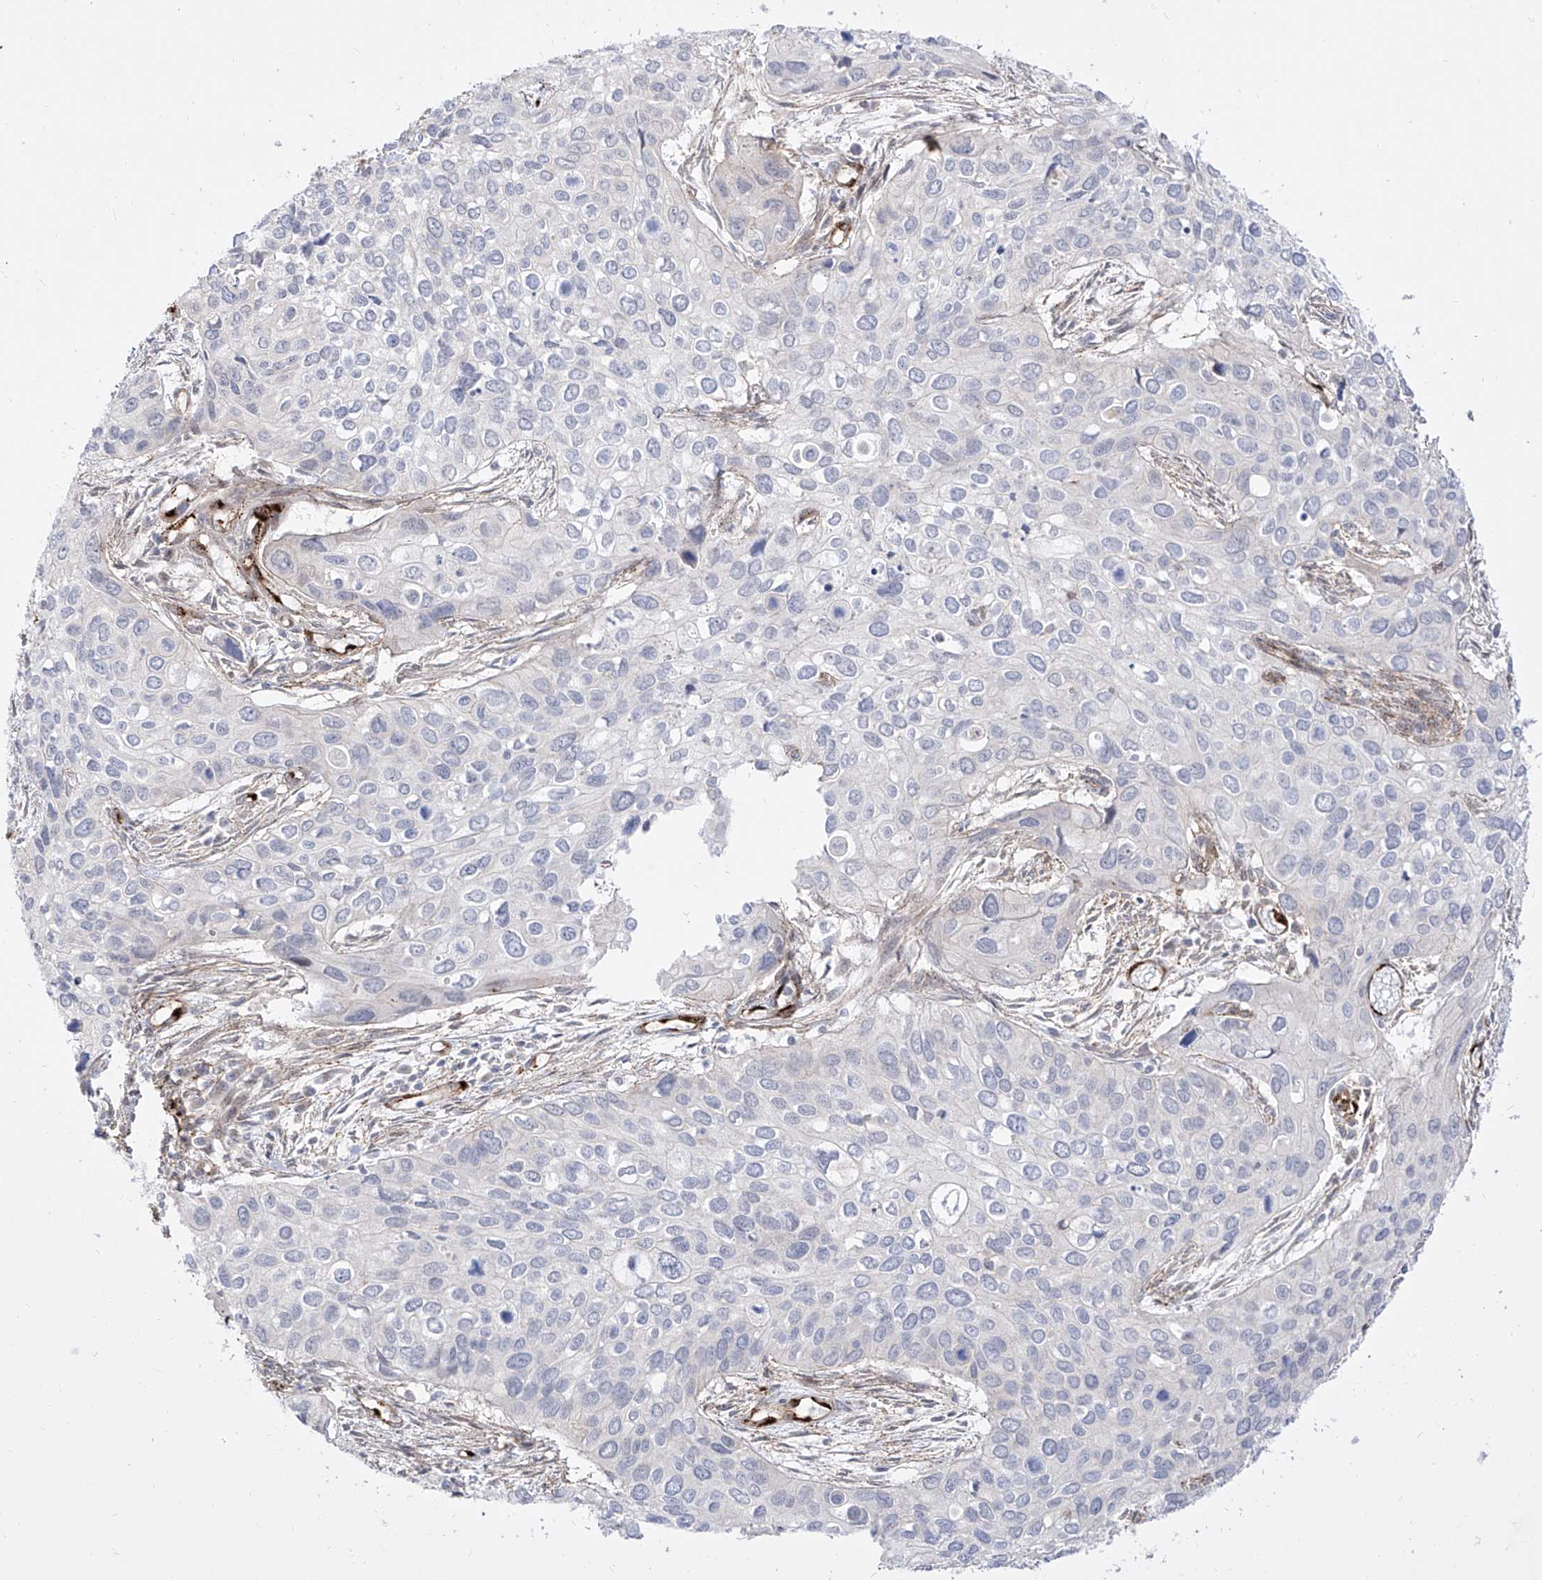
{"staining": {"intensity": "negative", "quantity": "none", "location": "none"}, "tissue": "cervical cancer", "cell_type": "Tumor cells", "image_type": "cancer", "snomed": [{"axis": "morphology", "description": "Squamous cell carcinoma, NOS"}, {"axis": "topography", "description": "Cervix"}], "caption": "There is no significant positivity in tumor cells of squamous cell carcinoma (cervical).", "gene": "ZGRF1", "patient": {"sex": "female", "age": 55}}